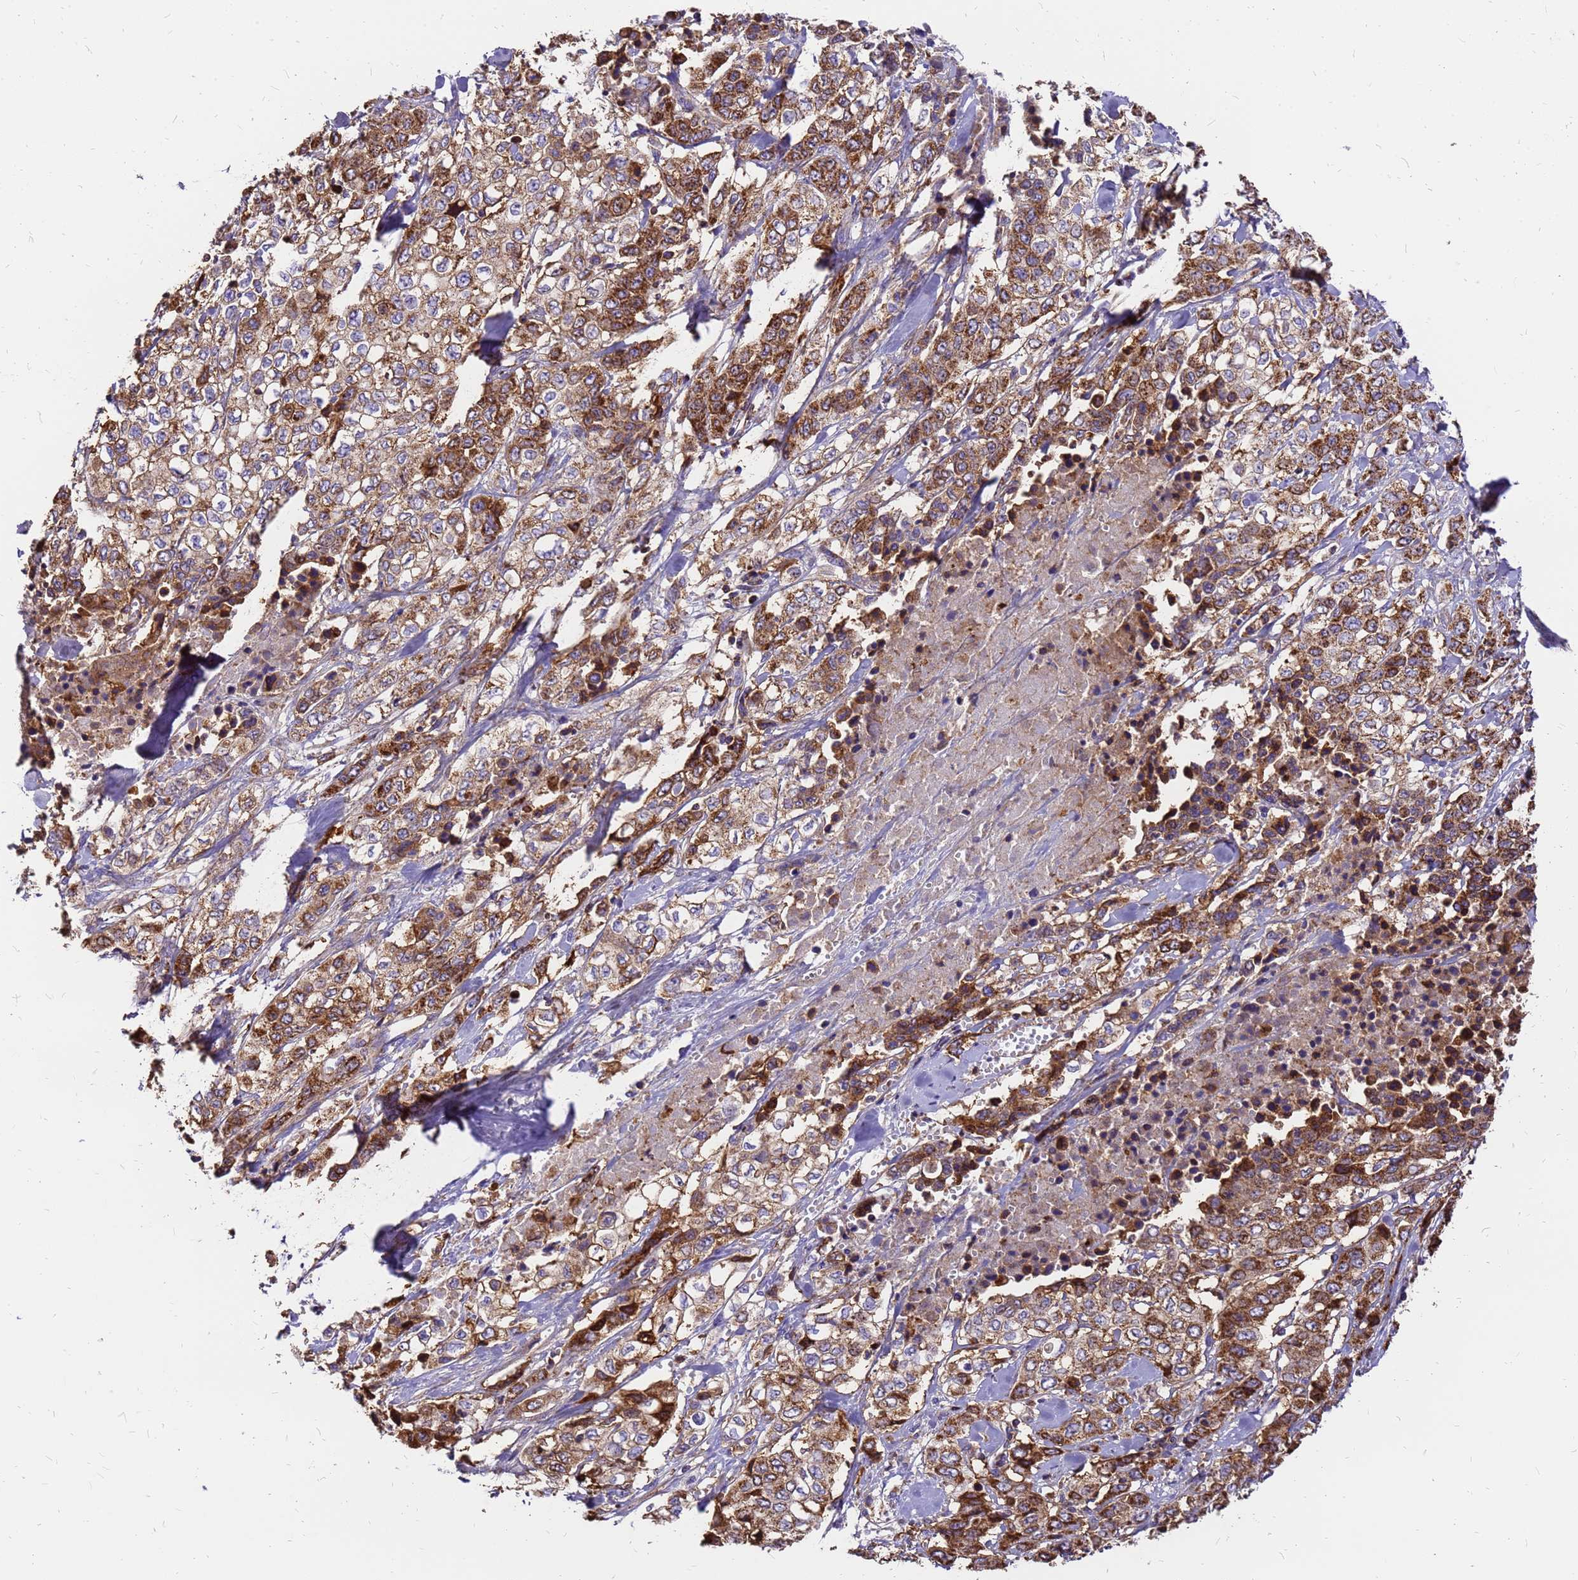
{"staining": {"intensity": "strong", "quantity": ">75%", "location": "cytoplasmic/membranous"}, "tissue": "stomach cancer", "cell_type": "Tumor cells", "image_type": "cancer", "snomed": [{"axis": "morphology", "description": "Adenocarcinoma, NOS"}, {"axis": "topography", "description": "Stomach, upper"}], "caption": "An immunohistochemistry (IHC) image of neoplastic tissue is shown. Protein staining in brown labels strong cytoplasmic/membranous positivity in adenocarcinoma (stomach) within tumor cells.", "gene": "MRPS26", "patient": {"sex": "male", "age": 62}}